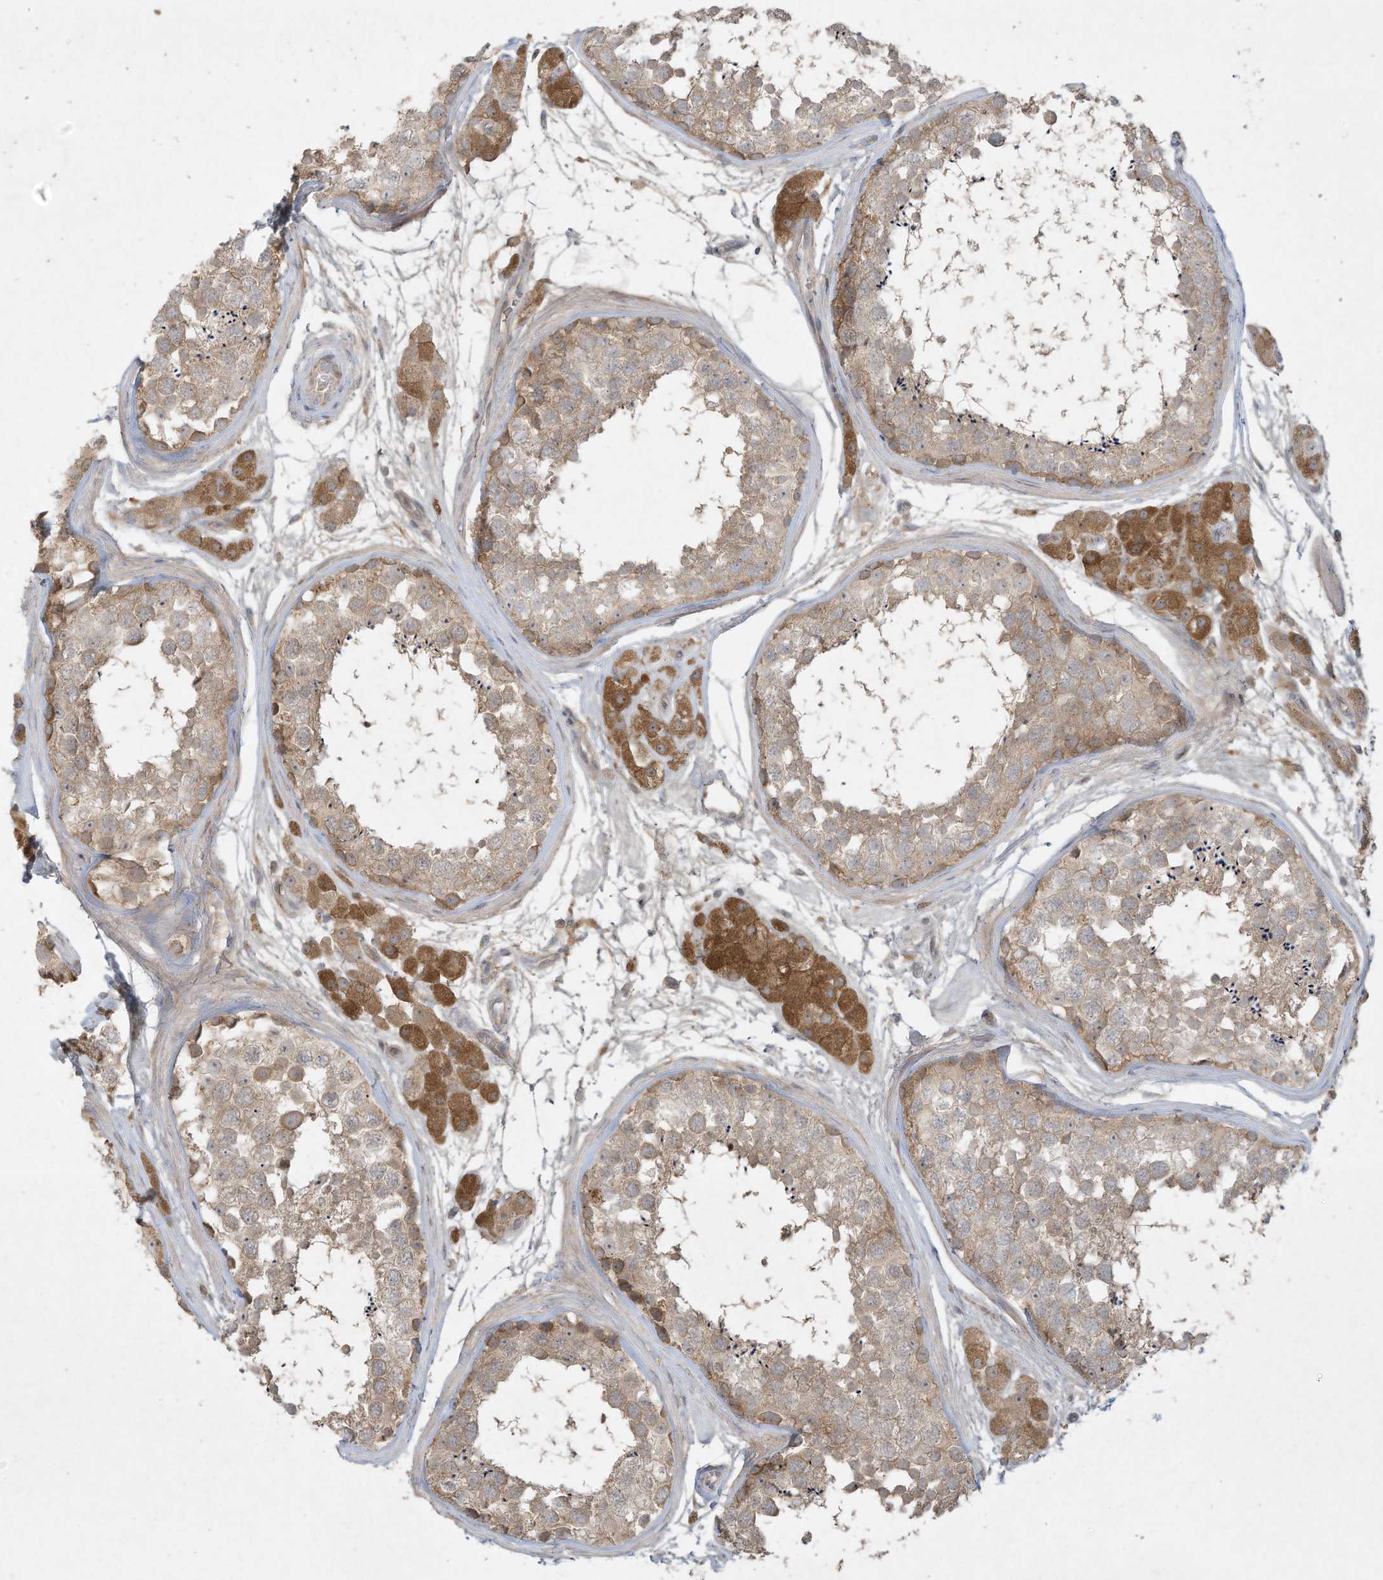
{"staining": {"intensity": "moderate", "quantity": "<25%", "location": "cytoplasmic/membranous"}, "tissue": "testis", "cell_type": "Cells in seminiferous ducts", "image_type": "normal", "snomed": [{"axis": "morphology", "description": "Normal tissue, NOS"}, {"axis": "topography", "description": "Testis"}], "caption": "Immunohistochemical staining of benign human testis displays moderate cytoplasmic/membranous protein staining in about <25% of cells in seminiferous ducts.", "gene": "FETUB", "patient": {"sex": "male", "age": 56}}